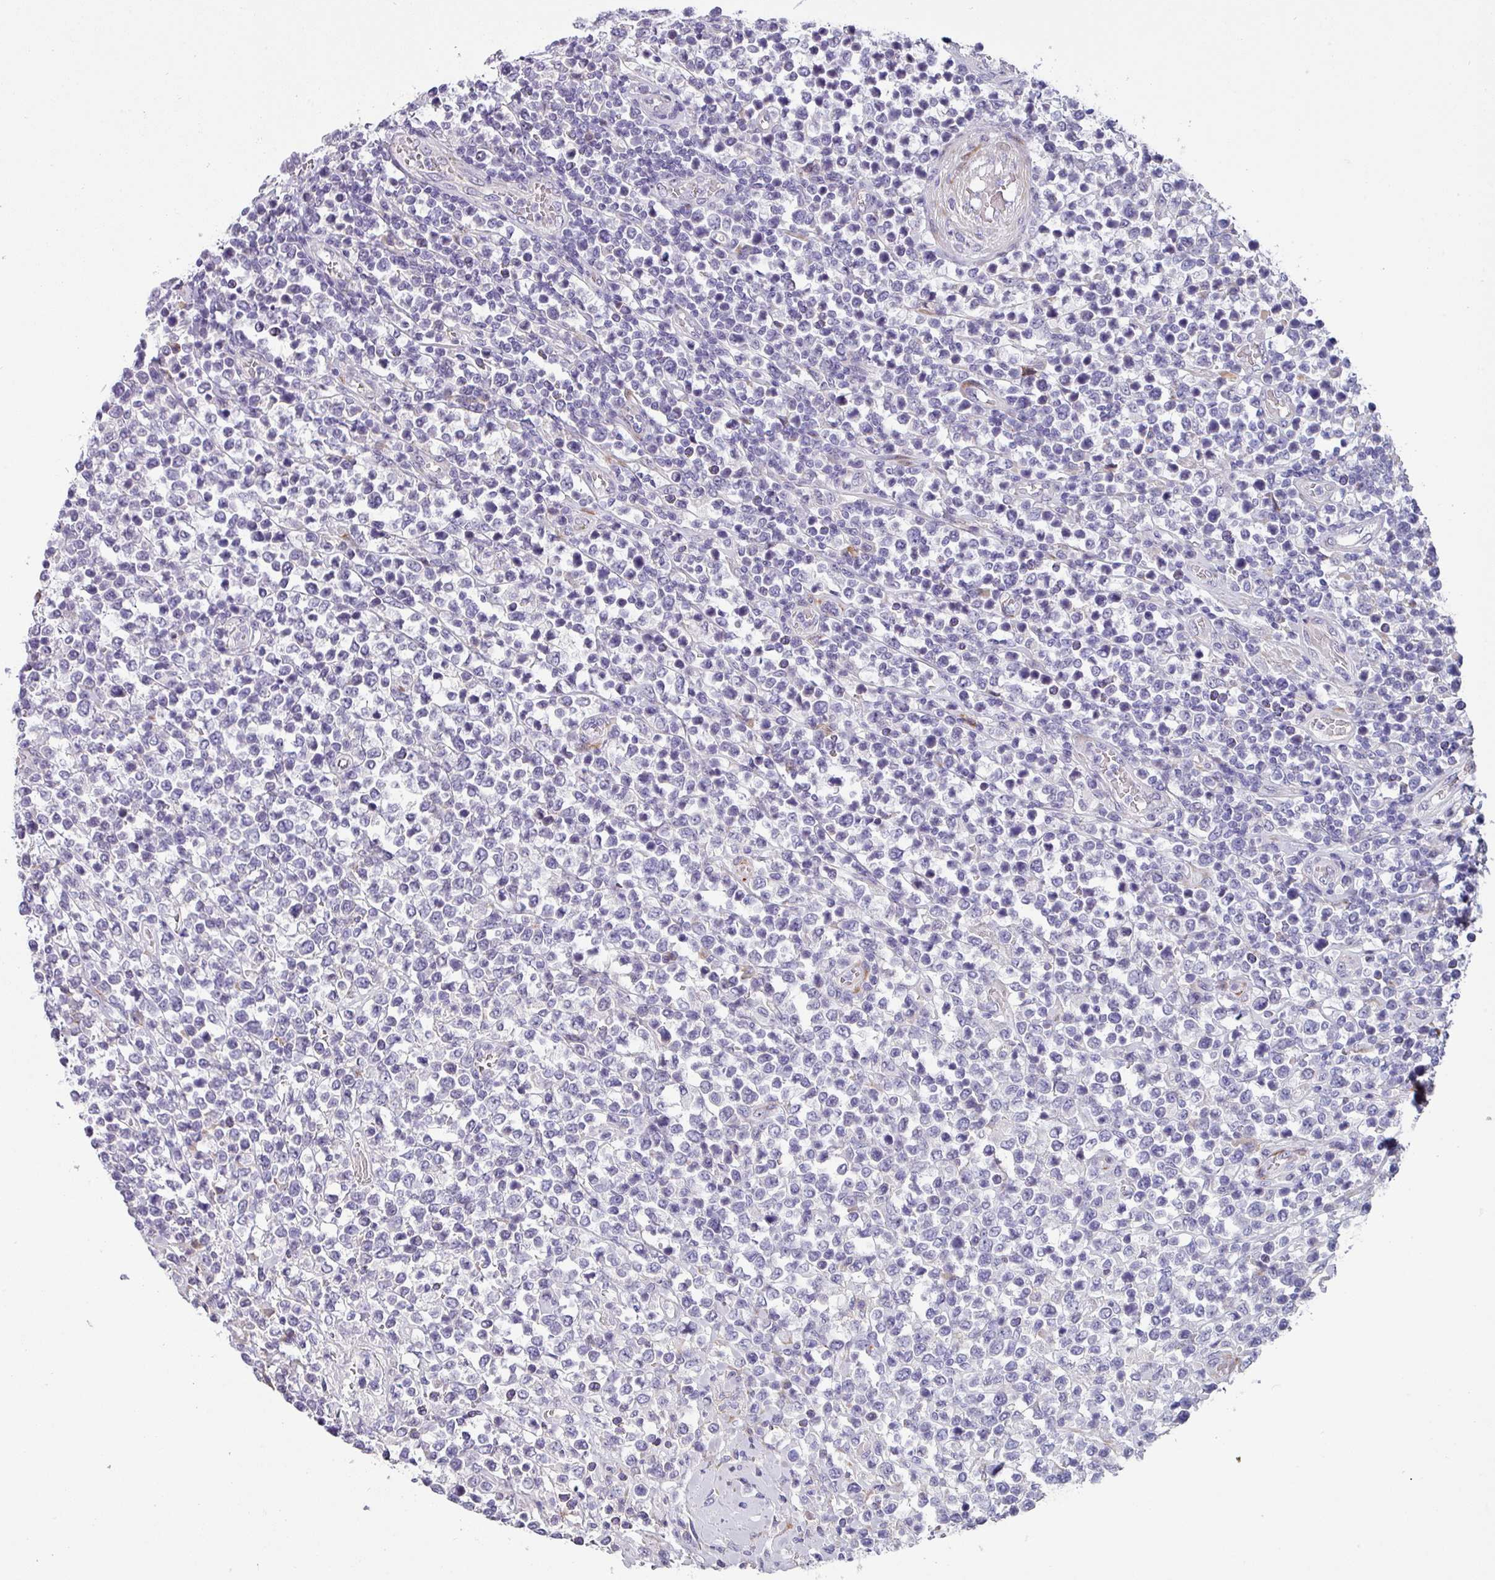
{"staining": {"intensity": "negative", "quantity": "none", "location": "none"}, "tissue": "lymphoma", "cell_type": "Tumor cells", "image_type": "cancer", "snomed": [{"axis": "morphology", "description": "Malignant lymphoma, non-Hodgkin's type, High grade"}, {"axis": "topography", "description": "Soft tissue"}], "caption": "This is an immunohistochemistry (IHC) photomicrograph of human malignant lymphoma, non-Hodgkin's type (high-grade). There is no staining in tumor cells.", "gene": "KLHL3", "patient": {"sex": "female", "age": 56}}